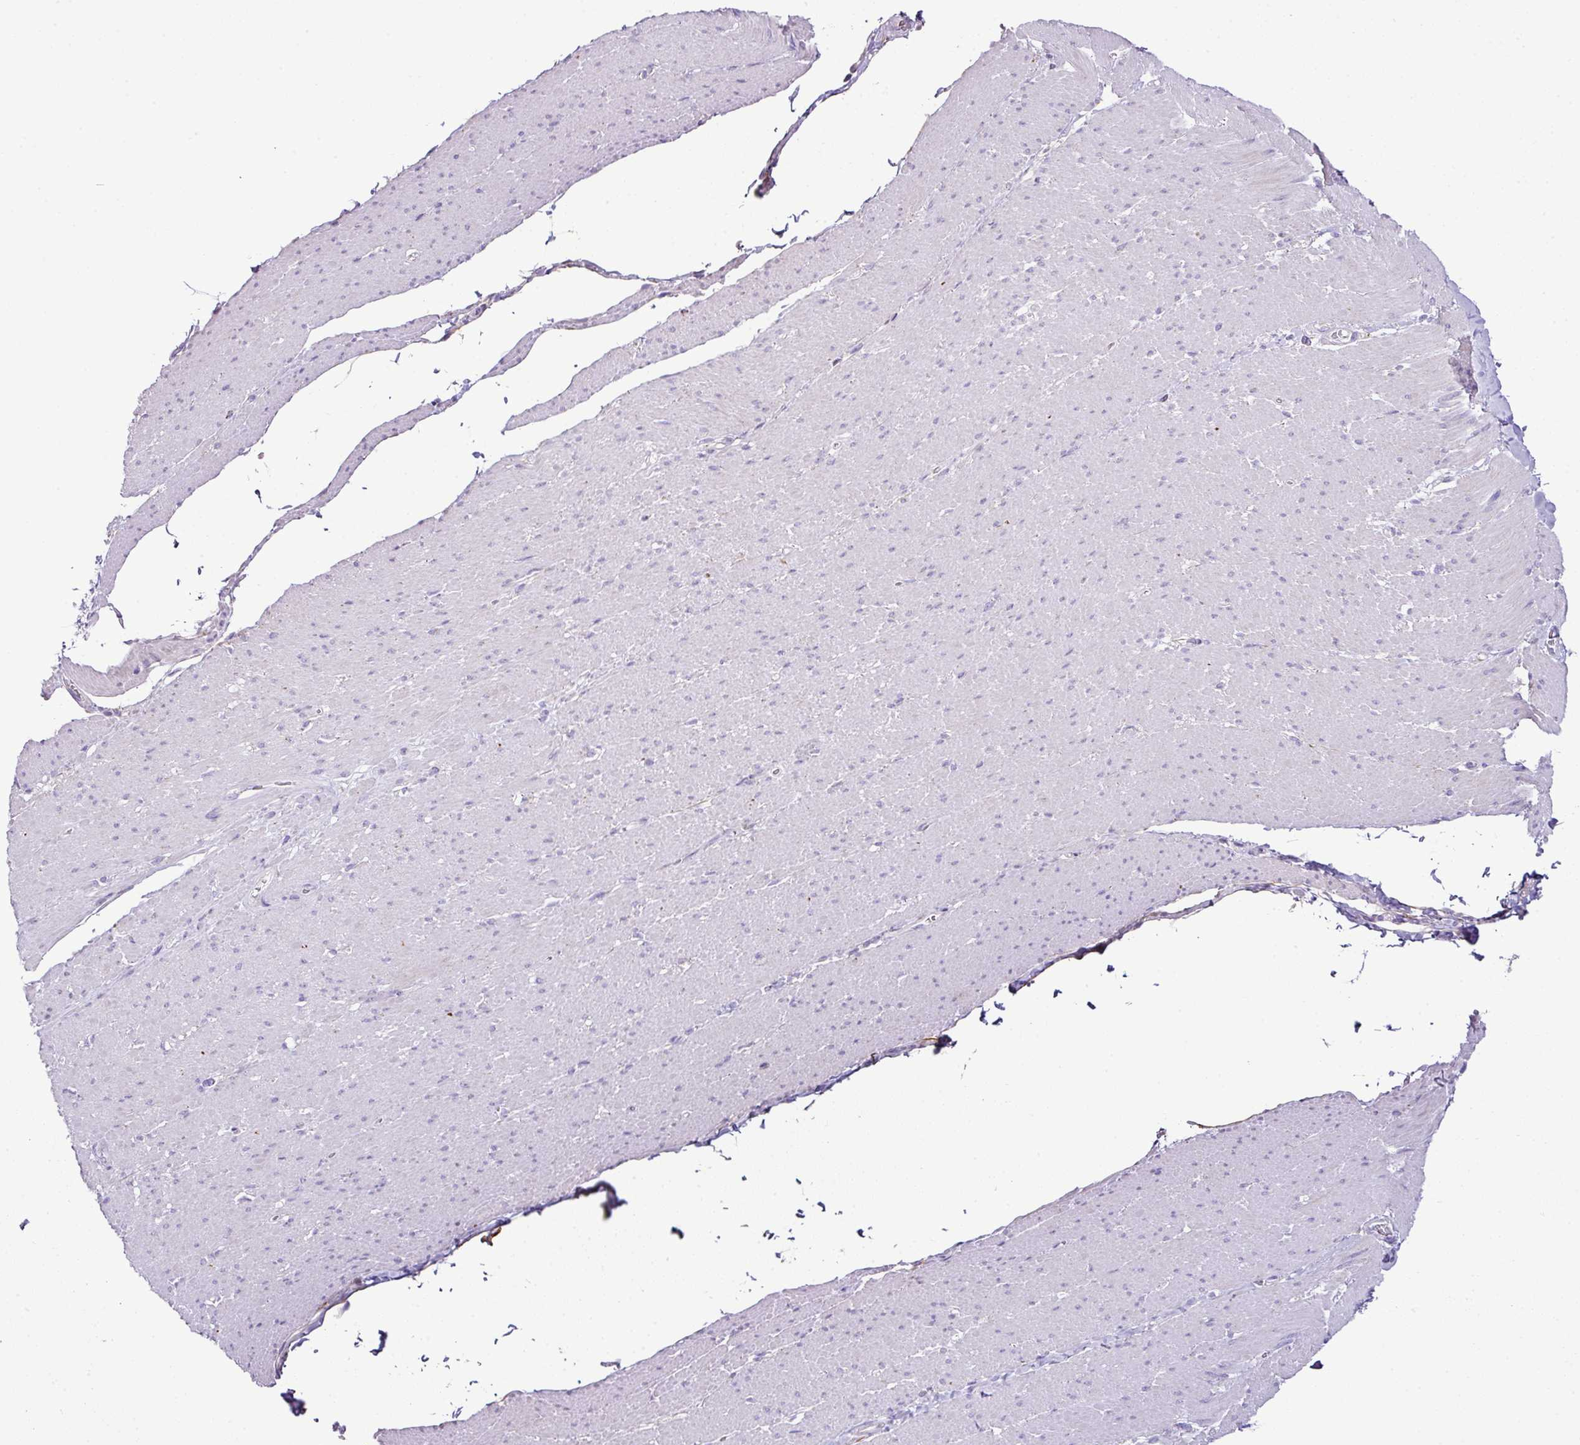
{"staining": {"intensity": "negative", "quantity": "none", "location": "none"}, "tissue": "smooth muscle", "cell_type": "Smooth muscle cells", "image_type": "normal", "snomed": [{"axis": "morphology", "description": "Normal tissue, NOS"}, {"axis": "topography", "description": "Smooth muscle"}, {"axis": "topography", "description": "Rectum"}], "caption": "This is an immunohistochemistry (IHC) micrograph of benign human smooth muscle. There is no positivity in smooth muscle cells.", "gene": "PGAP4", "patient": {"sex": "male", "age": 53}}